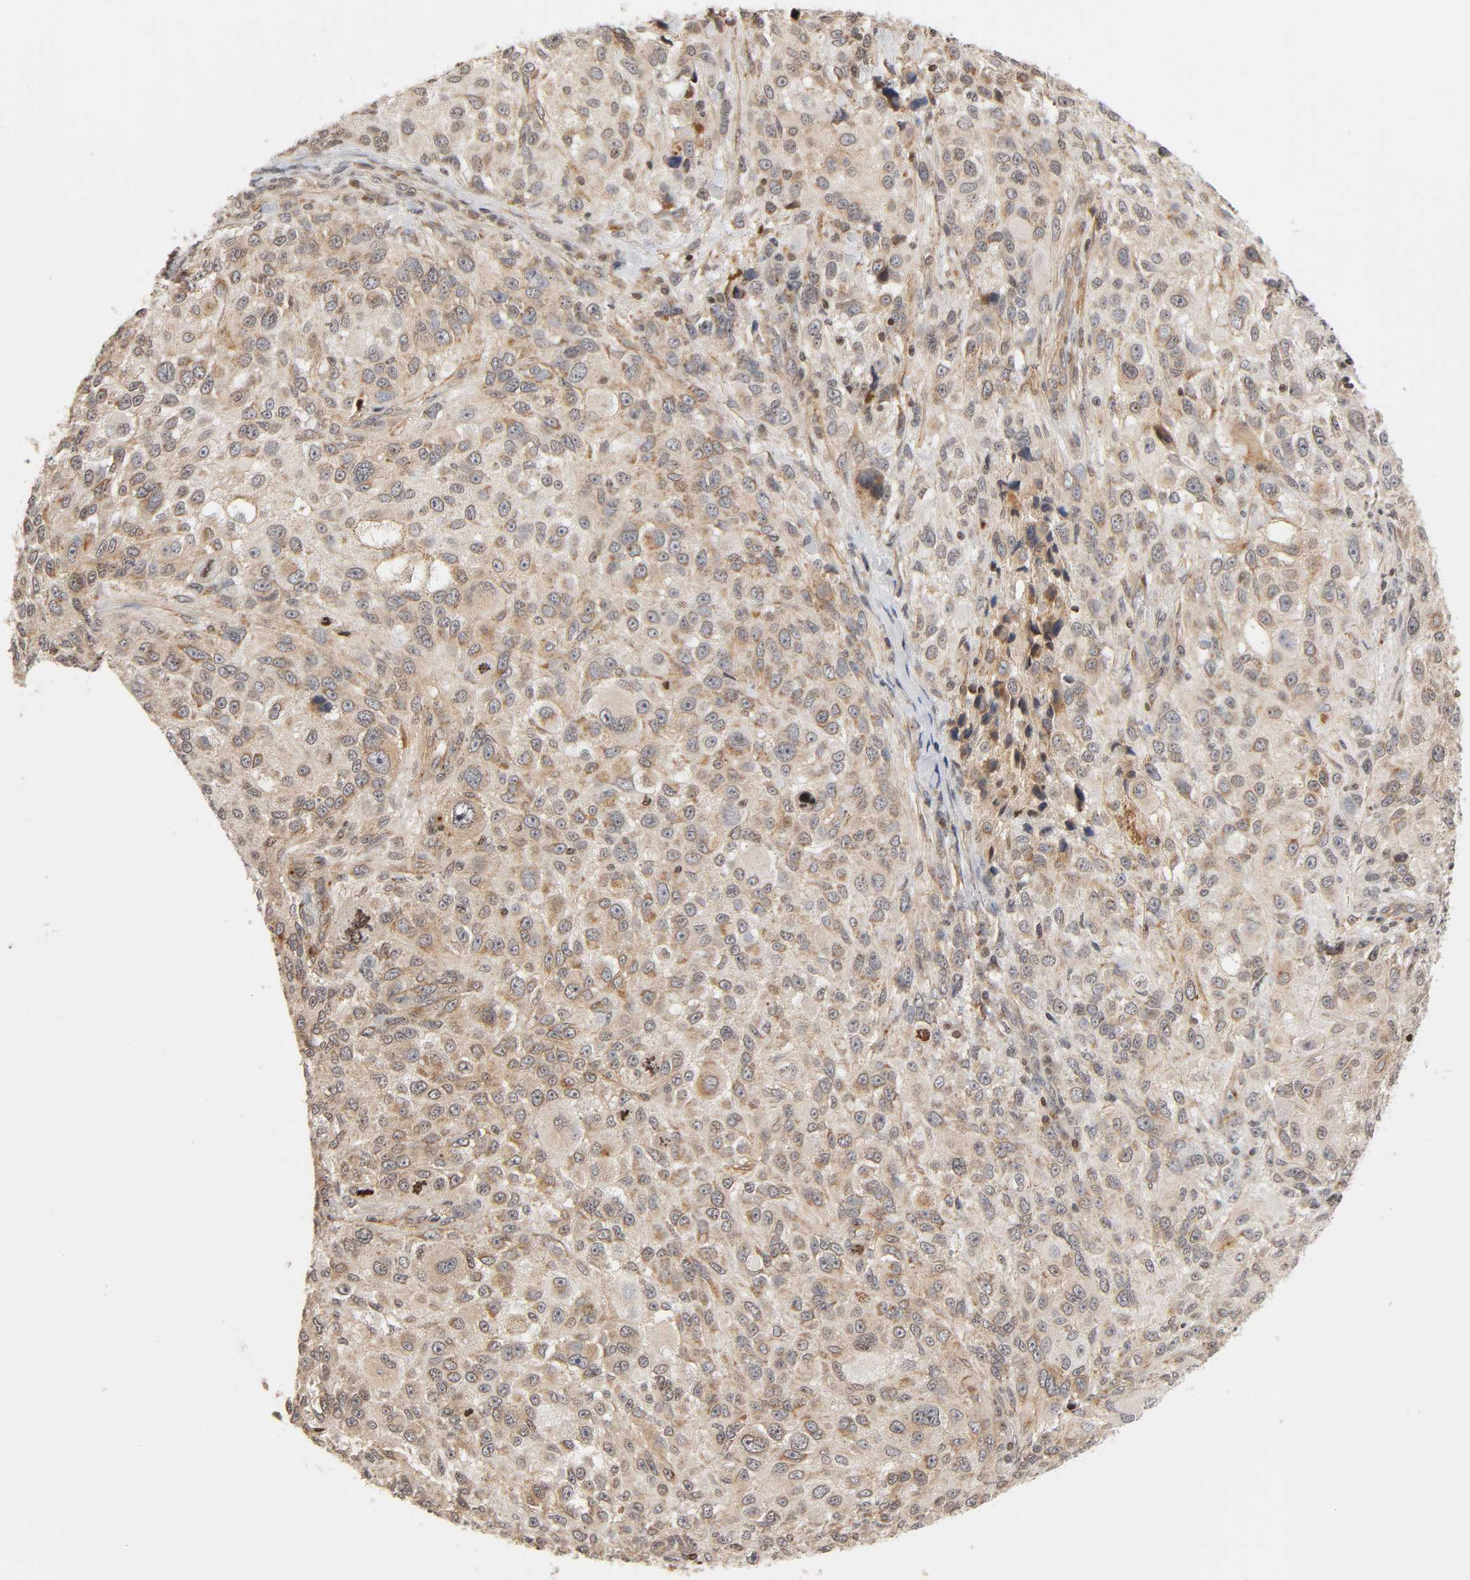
{"staining": {"intensity": "weak", "quantity": ">75%", "location": "cytoplasmic/membranous"}, "tissue": "melanoma", "cell_type": "Tumor cells", "image_type": "cancer", "snomed": [{"axis": "morphology", "description": "Necrosis, NOS"}, {"axis": "morphology", "description": "Malignant melanoma, NOS"}, {"axis": "topography", "description": "Skin"}], "caption": "IHC histopathology image of neoplastic tissue: human melanoma stained using immunohistochemistry (IHC) exhibits low levels of weak protein expression localized specifically in the cytoplasmic/membranous of tumor cells, appearing as a cytoplasmic/membranous brown color.", "gene": "ITGAV", "patient": {"sex": "female", "age": 87}}